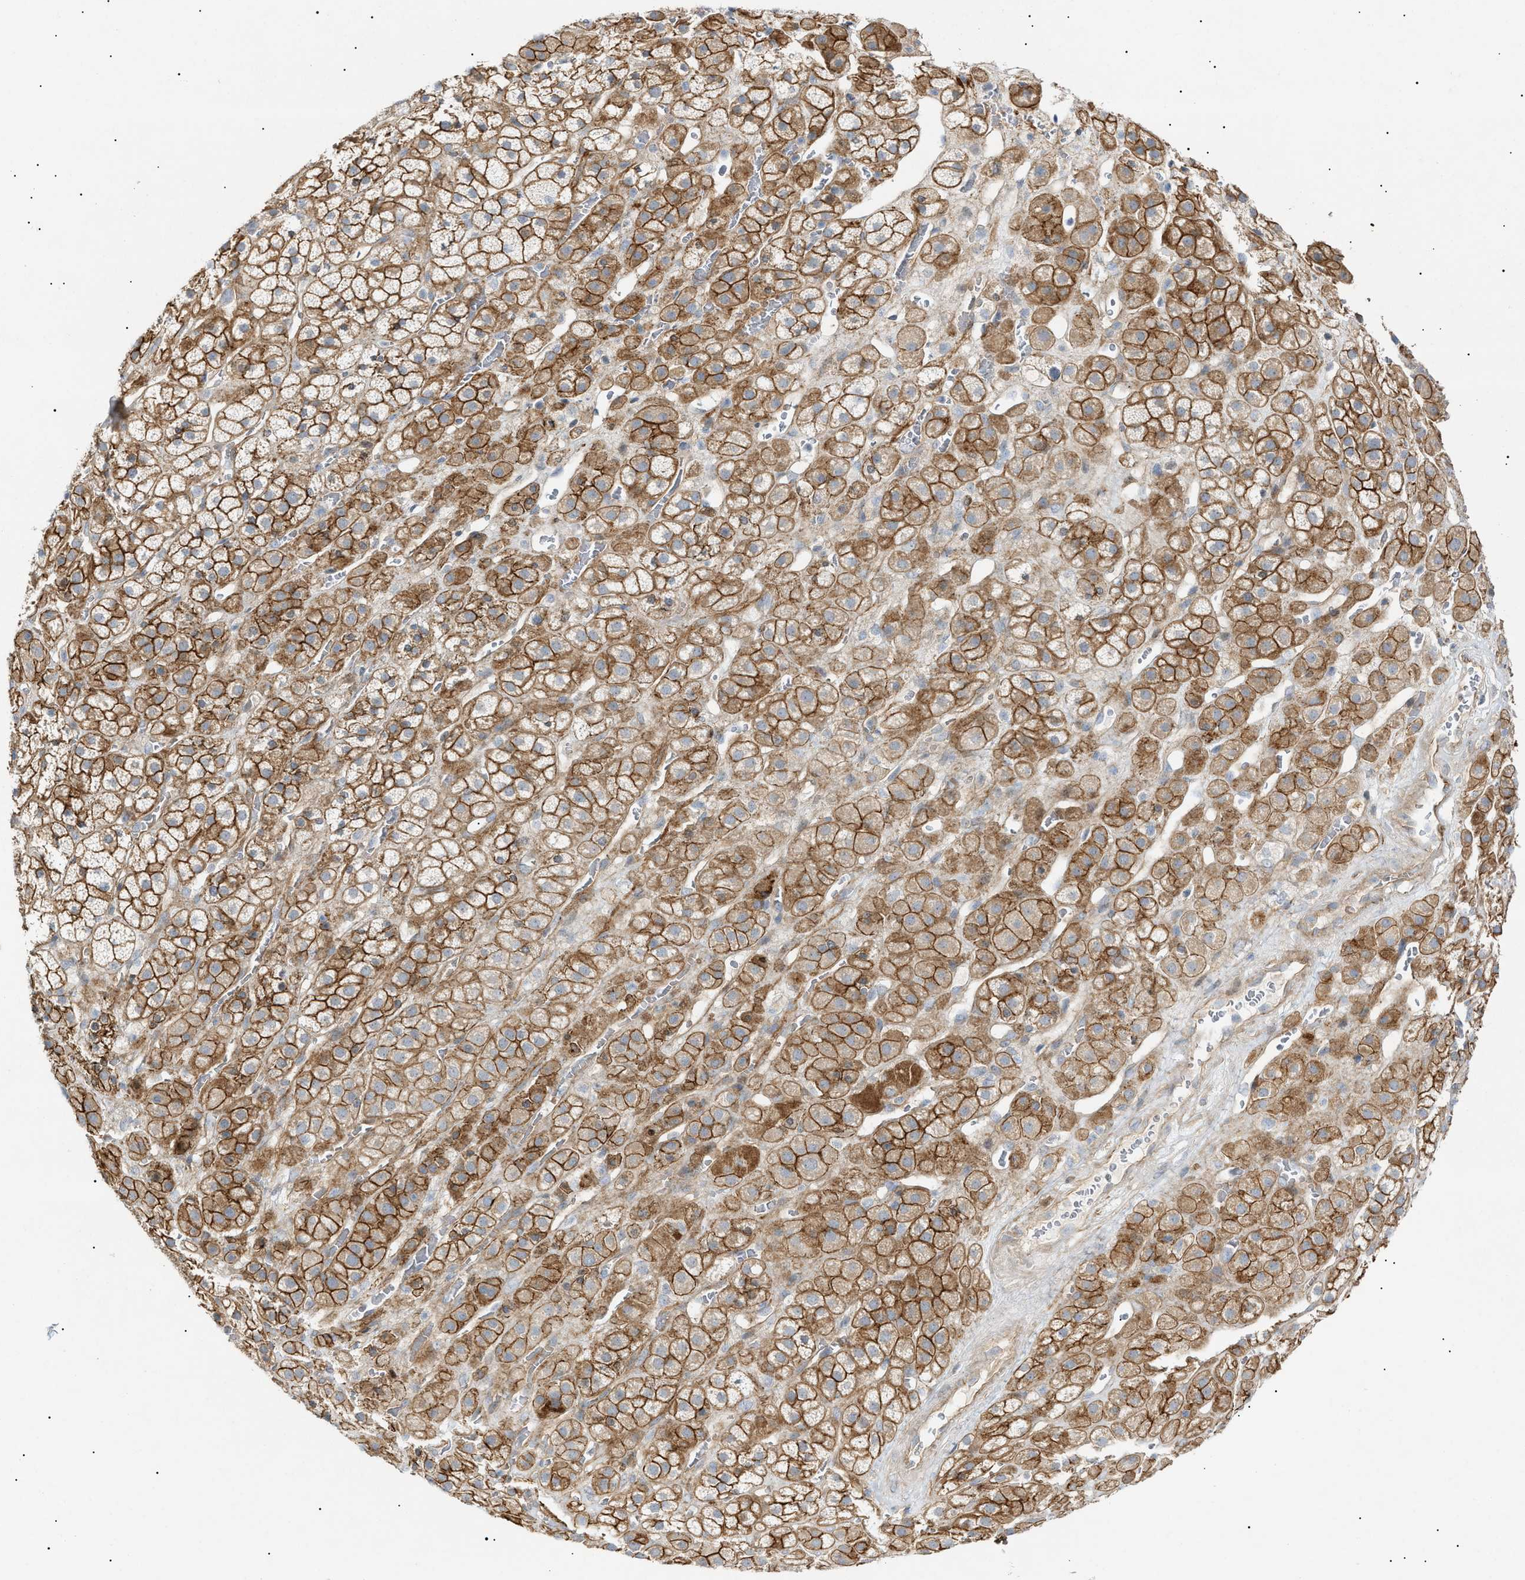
{"staining": {"intensity": "moderate", "quantity": ">75%", "location": "cytoplasmic/membranous"}, "tissue": "adrenal gland", "cell_type": "Glandular cells", "image_type": "normal", "snomed": [{"axis": "morphology", "description": "Normal tissue, NOS"}, {"axis": "topography", "description": "Adrenal gland"}], "caption": "This micrograph exhibits normal adrenal gland stained with immunohistochemistry (IHC) to label a protein in brown. The cytoplasmic/membranous of glandular cells show moderate positivity for the protein. Nuclei are counter-stained blue.", "gene": "ZFHX2", "patient": {"sex": "male", "age": 56}}